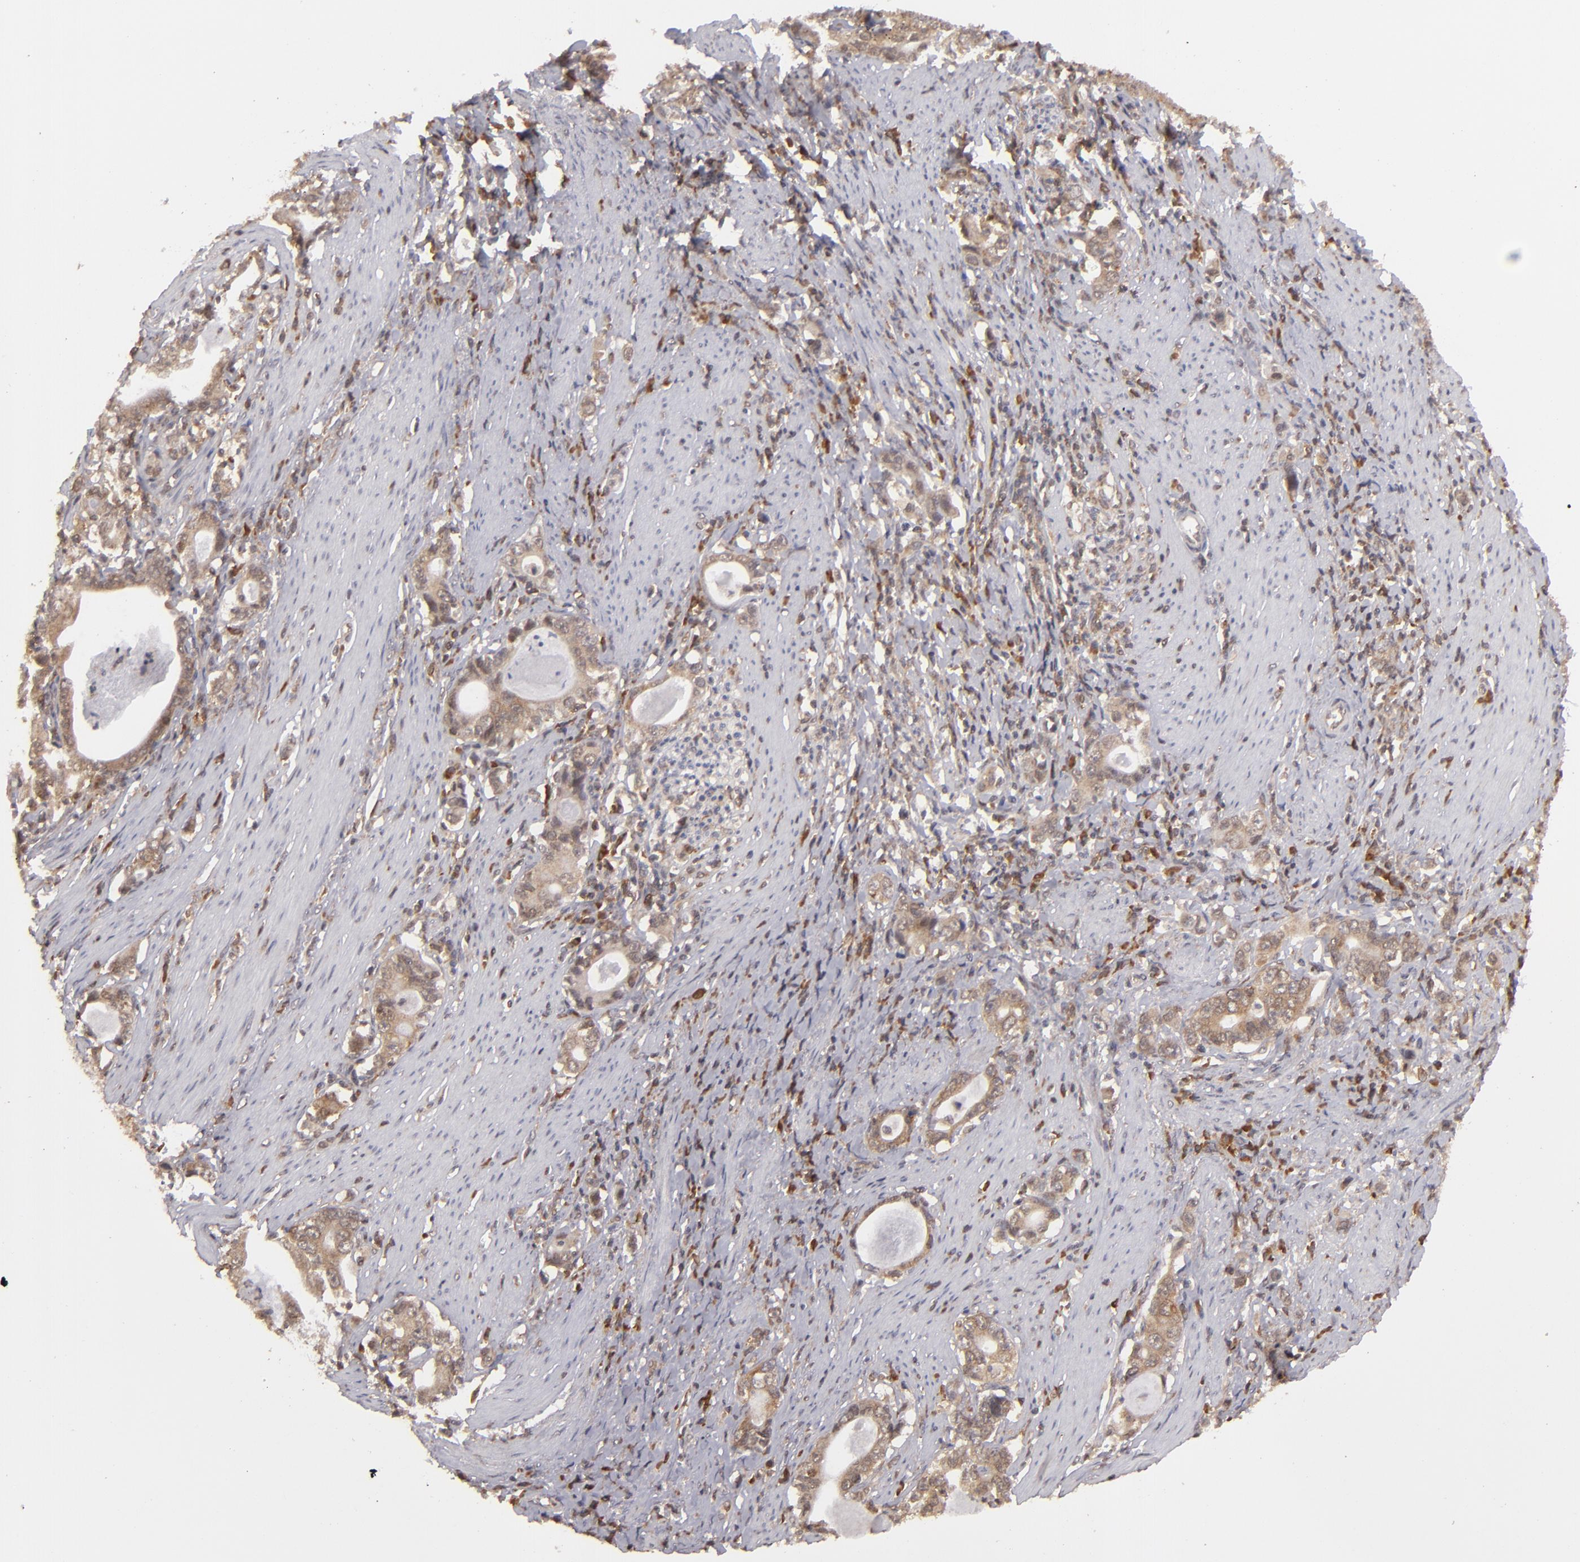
{"staining": {"intensity": "weak", "quantity": ">75%", "location": "cytoplasmic/membranous"}, "tissue": "stomach cancer", "cell_type": "Tumor cells", "image_type": "cancer", "snomed": [{"axis": "morphology", "description": "Adenocarcinoma, NOS"}, {"axis": "topography", "description": "Stomach, lower"}], "caption": "Immunohistochemical staining of human stomach cancer (adenocarcinoma) reveals low levels of weak cytoplasmic/membranous positivity in approximately >75% of tumor cells.", "gene": "MAPK3", "patient": {"sex": "female", "age": 72}}